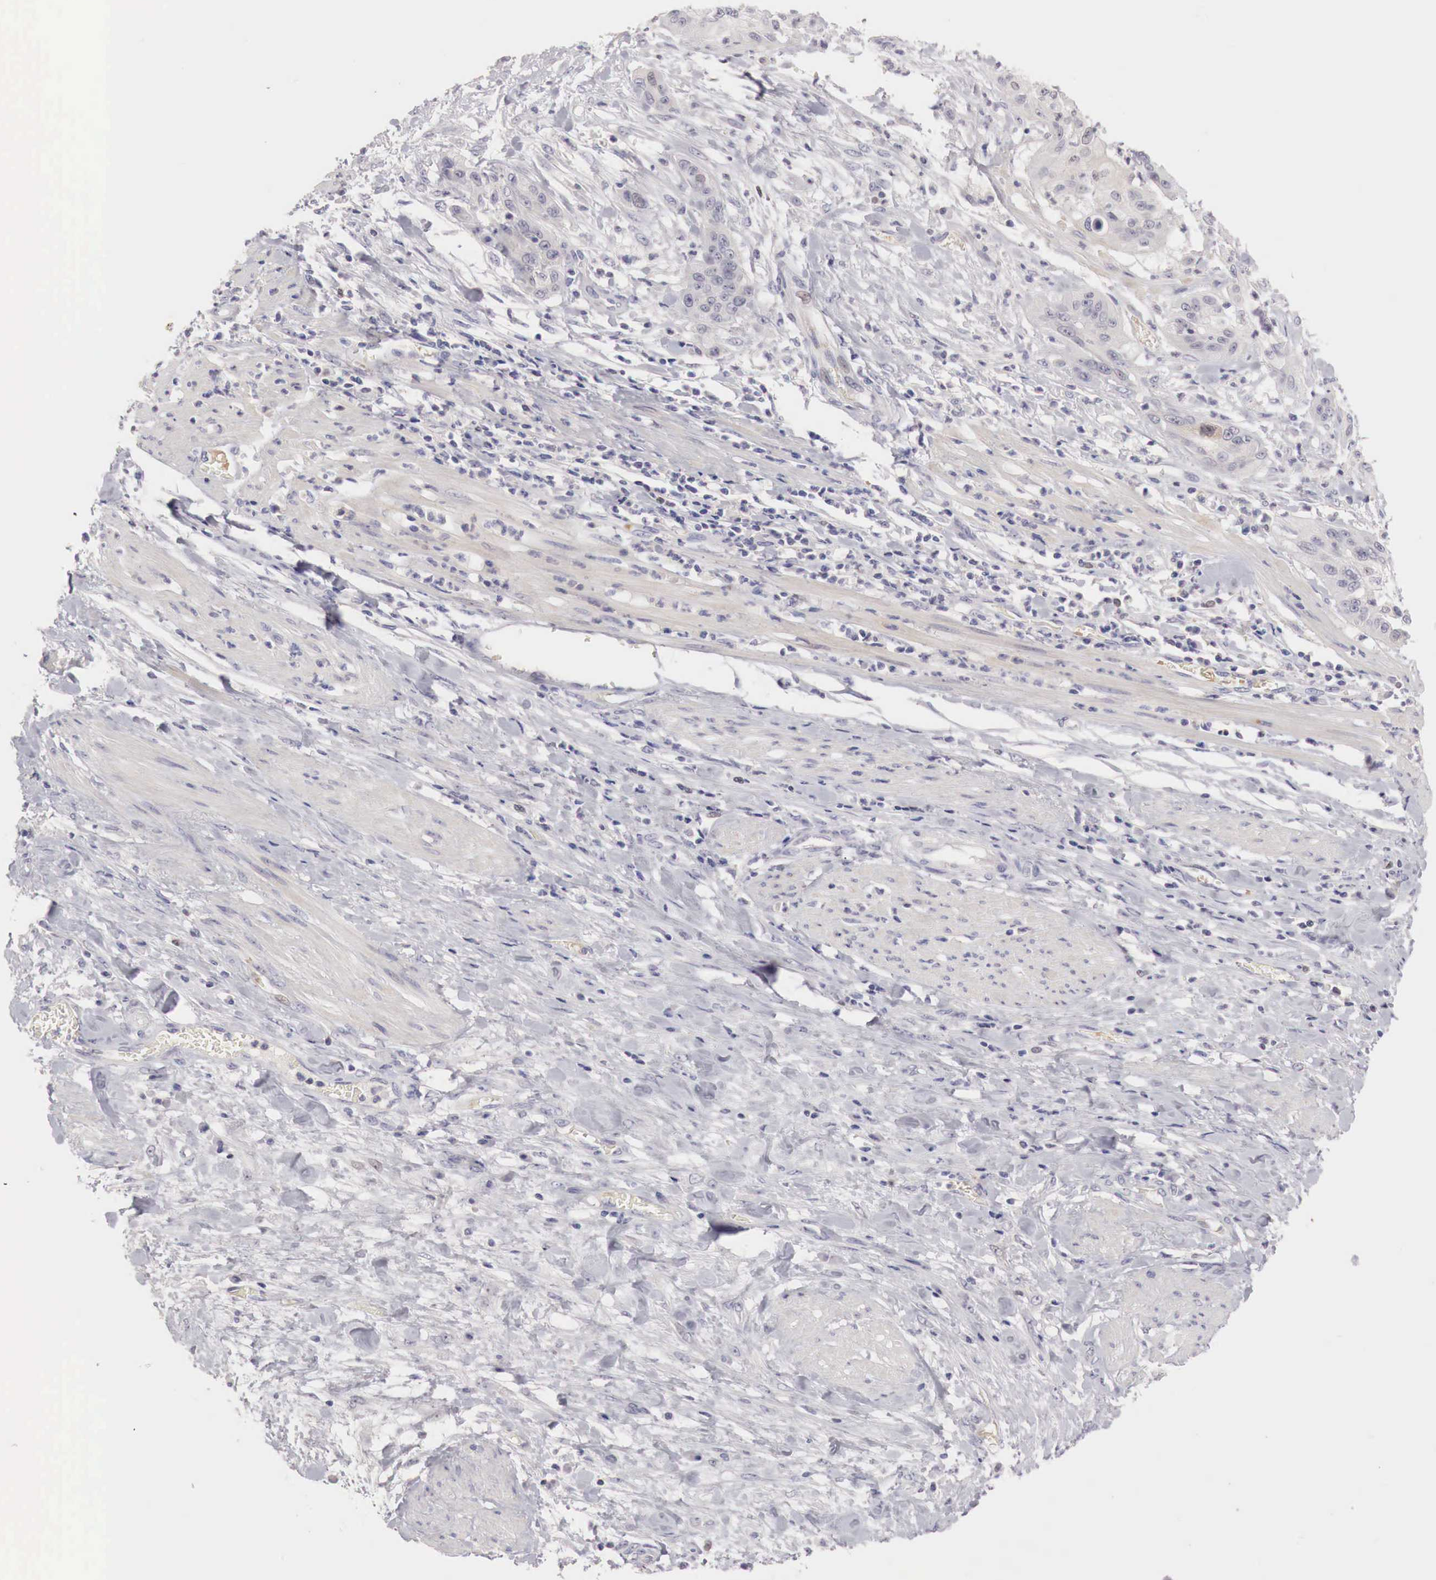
{"staining": {"intensity": "negative", "quantity": "none", "location": "none"}, "tissue": "cervical cancer", "cell_type": "Tumor cells", "image_type": "cancer", "snomed": [{"axis": "morphology", "description": "Squamous cell carcinoma, NOS"}, {"axis": "topography", "description": "Cervix"}], "caption": "IHC histopathology image of human cervical squamous cell carcinoma stained for a protein (brown), which reveals no expression in tumor cells.", "gene": "GATA1", "patient": {"sex": "female", "age": 41}}